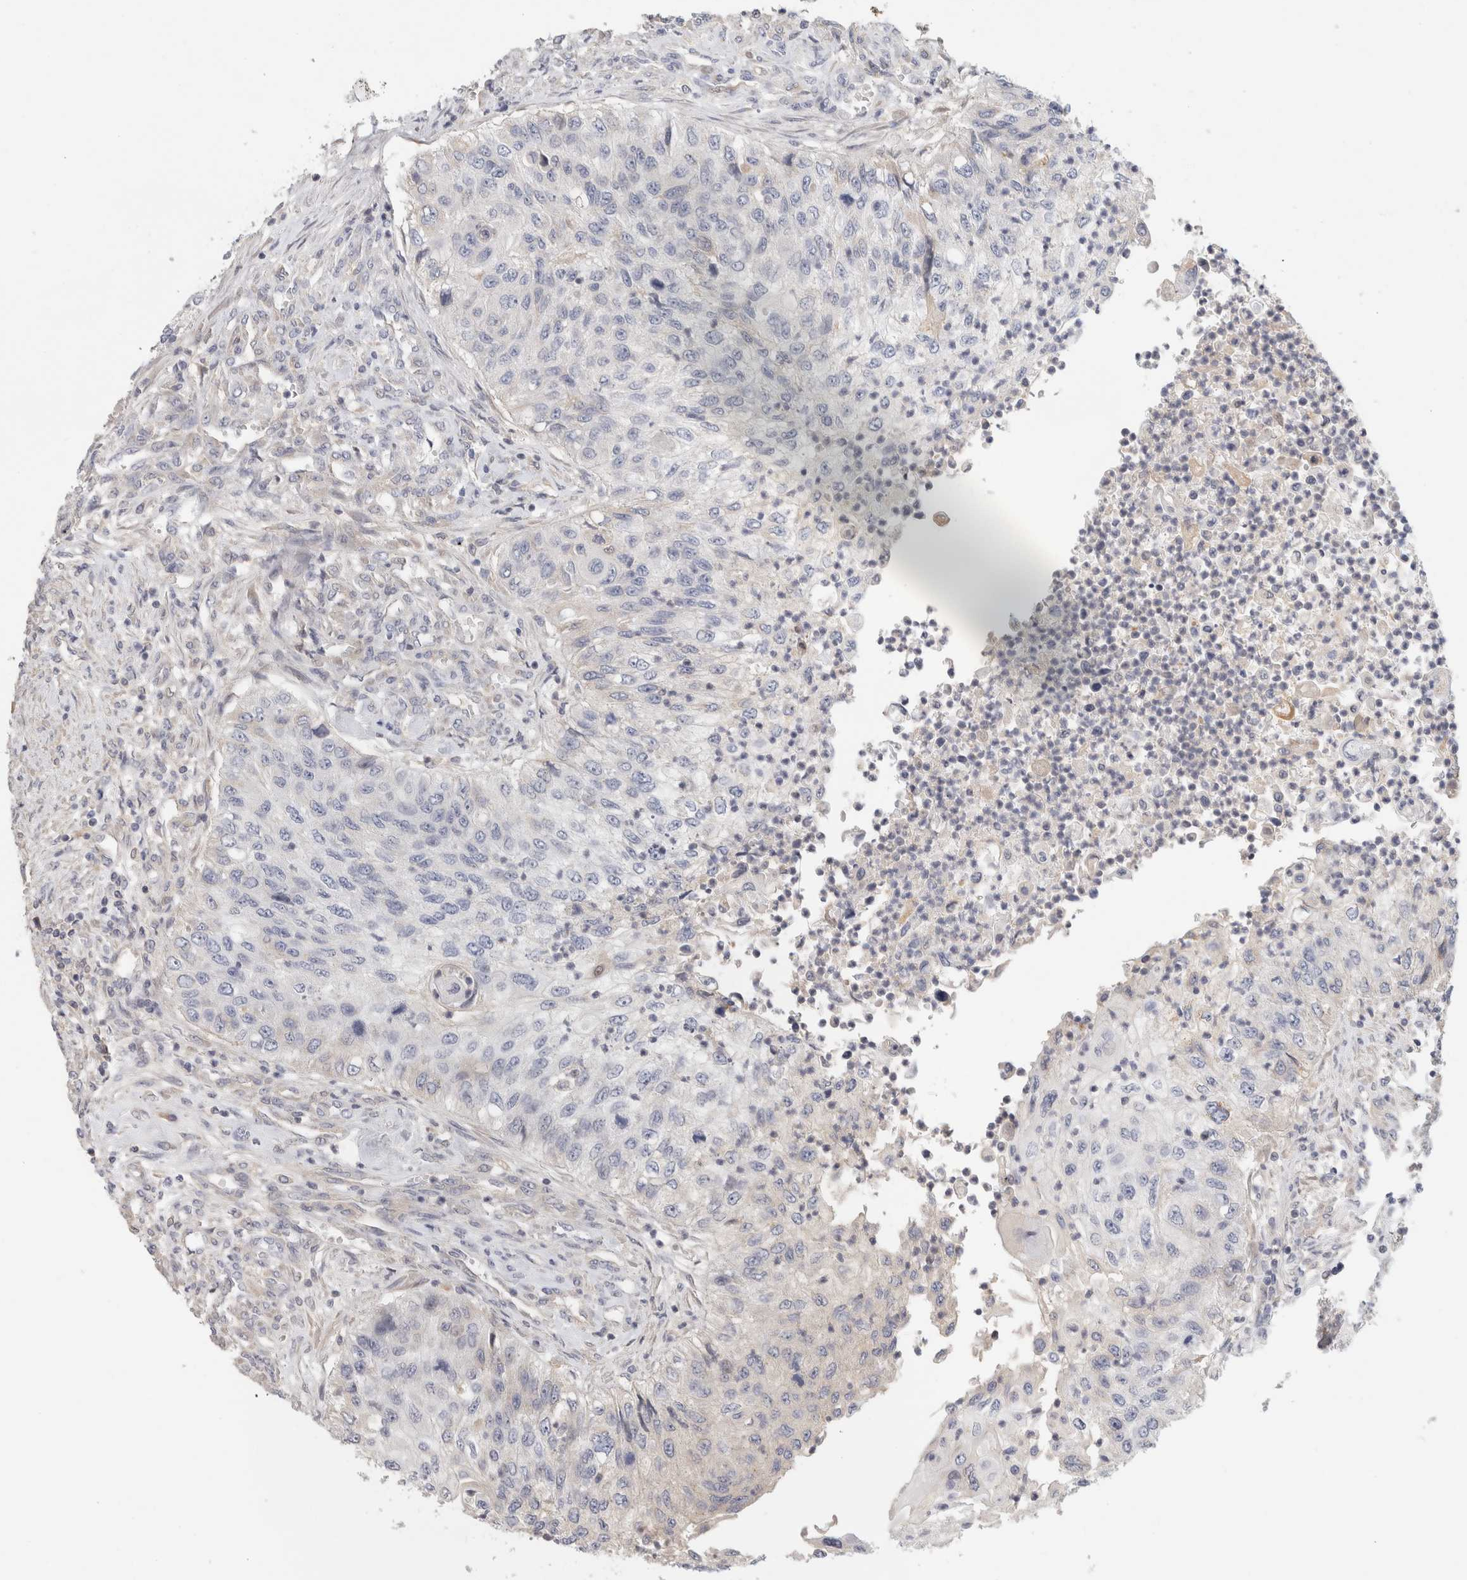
{"staining": {"intensity": "negative", "quantity": "none", "location": "none"}, "tissue": "urothelial cancer", "cell_type": "Tumor cells", "image_type": "cancer", "snomed": [{"axis": "morphology", "description": "Urothelial carcinoma, High grade"}, {"axis": "topography", "description": "Urinary bladder"}], "caption": "Immunohistochemical staining of urothelial carcinoma (high-grade) demonstrates no significant expression in tumor cells.", "gene": "STK31", "patient": {"sex": "female", "age": 60}}